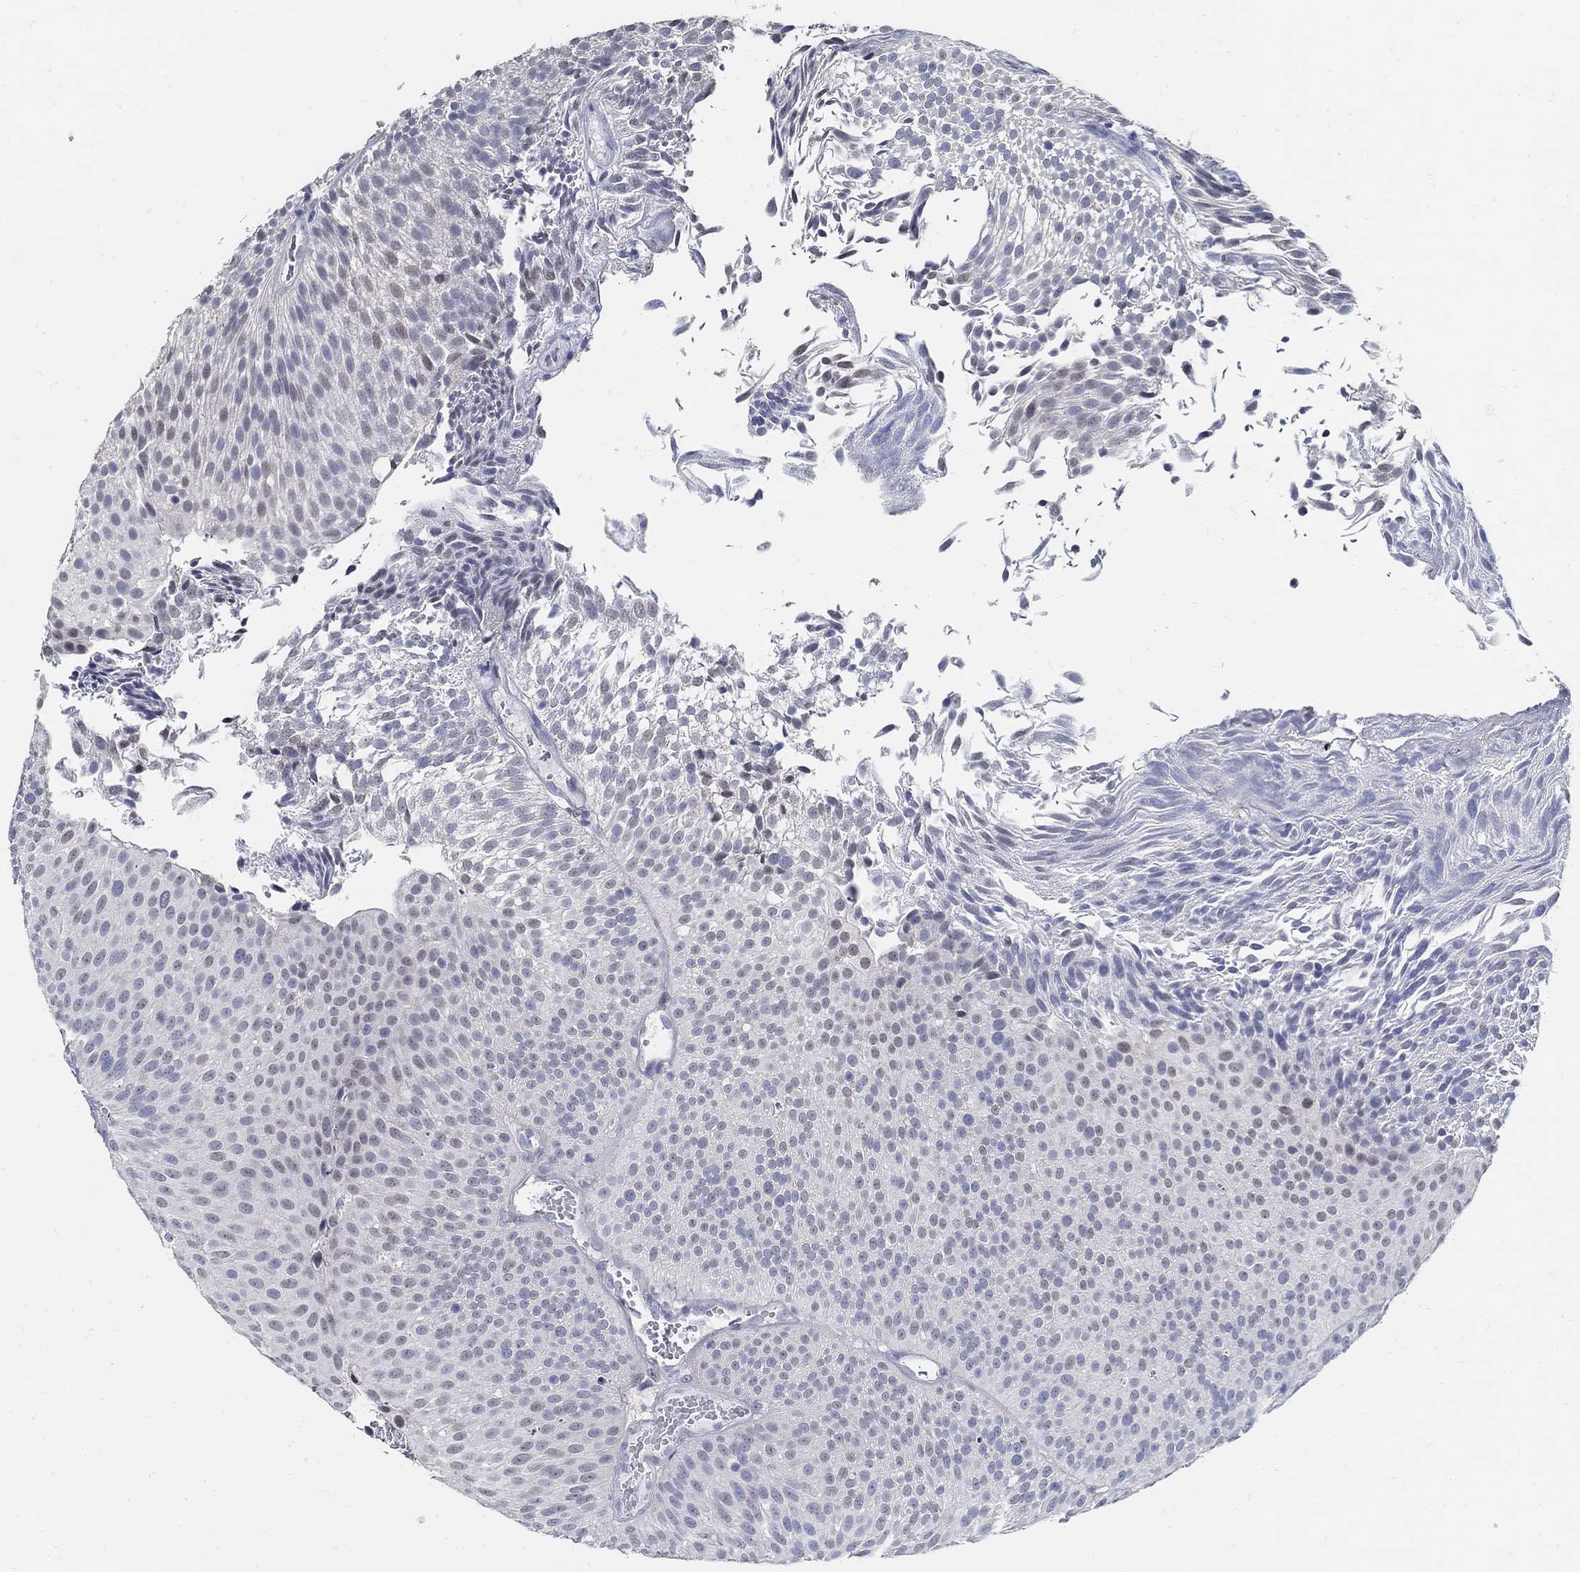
{"staining": {"intensity": "negative", "quantity": "none", "location": "none"}, "tissue": "urothelial cancer", "cell_type": "Tumor cells", "image_type": "cancer", "snomed": [{"axis": "morphology", "description": "Urothelial carcinoma, Low grade"}, {"axis": "topography", "description": "Urinary bladder"}], "caption": "Immunohistochemistry micrograph of human urothelial carcinoma (low-grade) stained for a protein (brown), which reveals no positivity in tumor cells. (Immunohistochemistry, brightfield microscopy, high magnification).", "gene": "USP29", "patient": {"sex": "male", "age": 65}}